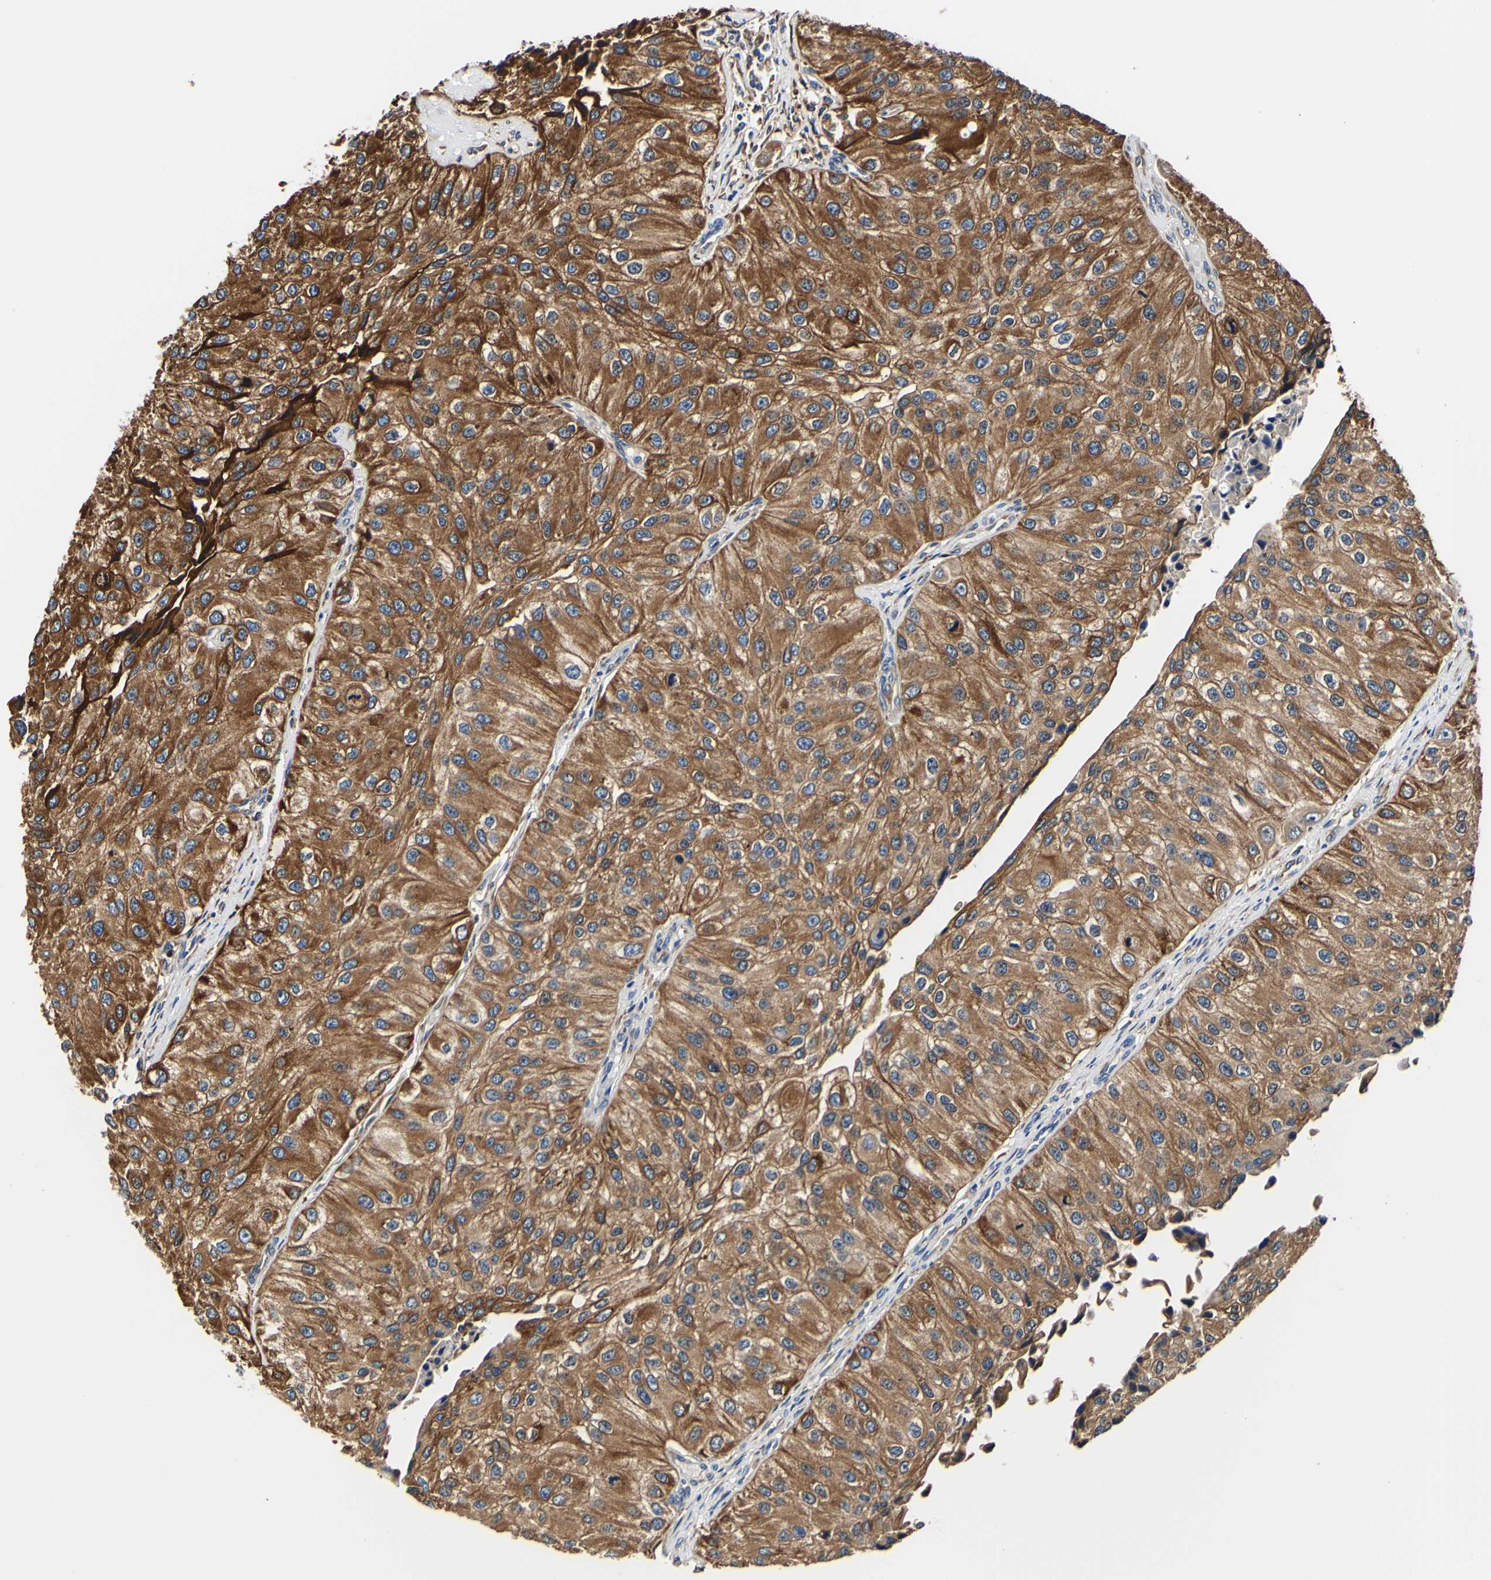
{"staining": {"intensity": "strong", "quantity": ">75%", "location": "cytoplasmic/membranous"}, "tissue": "urothelial cancer", "cell_type": "Tumor cells", "image_type": "cancer", "snomed": [{"axis": "morphology", "description": "Urothelial carcinoma, High grade"}, {"axis": "topography", "description": "Kidney"}, {"axis": "topography", "description": "Urinary bladder"}], "caption": "Human urothelial cancer stained with a brown dye reveals strong cytoplasmic/membranous positive positivity in approximately >75% of tumor cells.", "gene": "P4HB", "patient": {"sex": "male", "age": 77}}